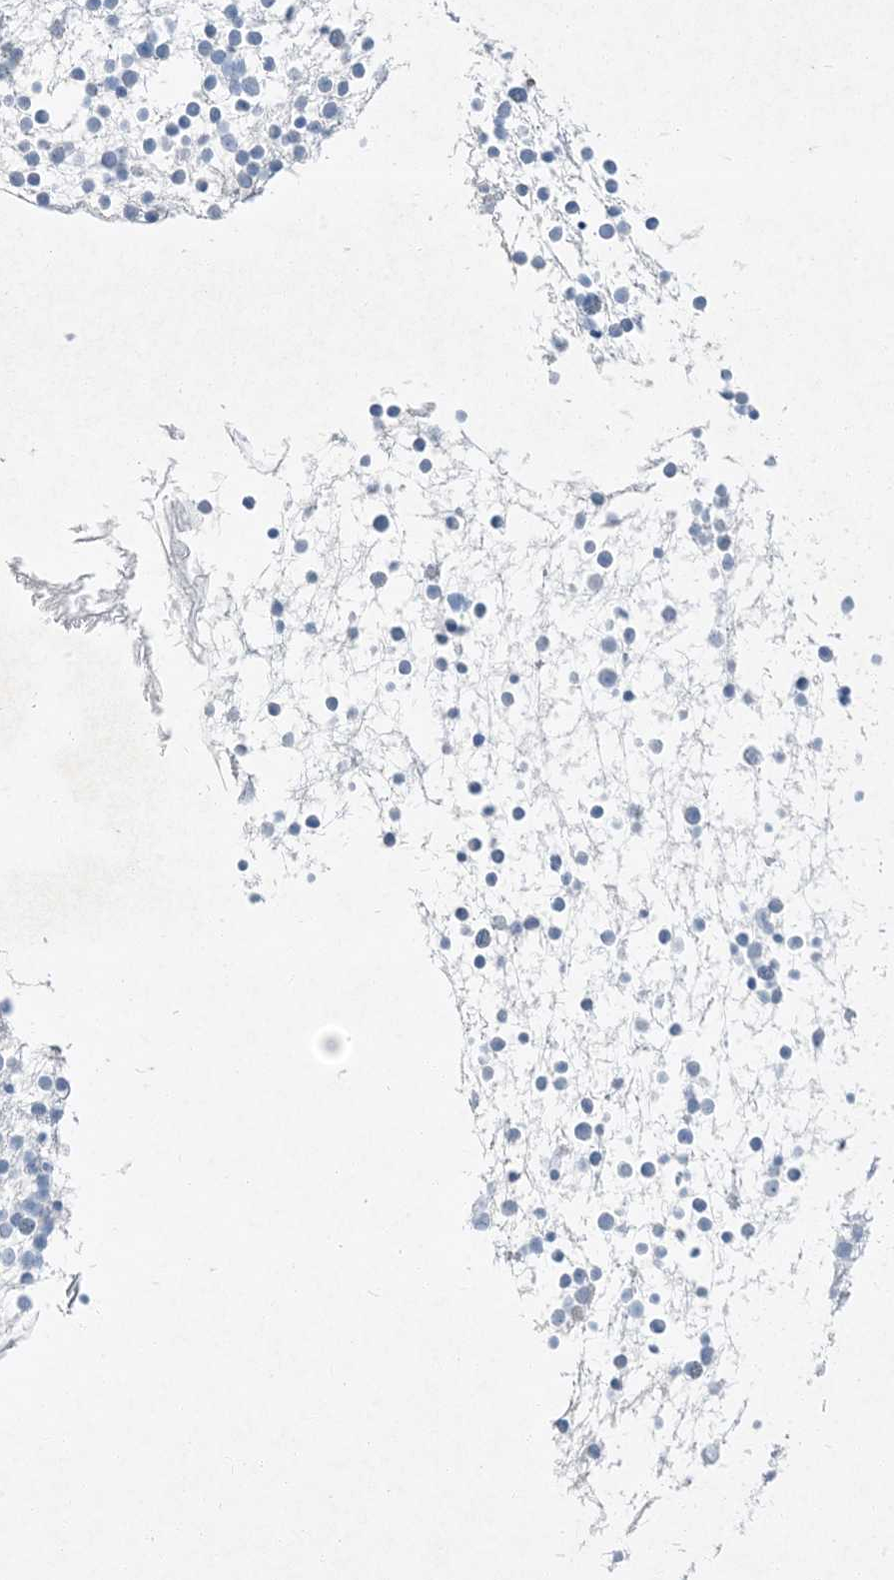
{"staining": {"intensity": "negative", "quantity": "none", "location": "none"}, "tissue": "bone marrow", "cell_type": "Hematopoietic cells", "image_type": "normal", "snomed": [{"axis": "morphology", "description": "Normal tissue, NOS"}, {"axis": "topography", "description": "Bone marrow"}], "caption": "This is an immunohistochemistry photomicrograph of benign bone marrow. There is no expression in hematopoietic cells.", "gene": "PGM5", "patient": {"sex": "male", "age": 54}}